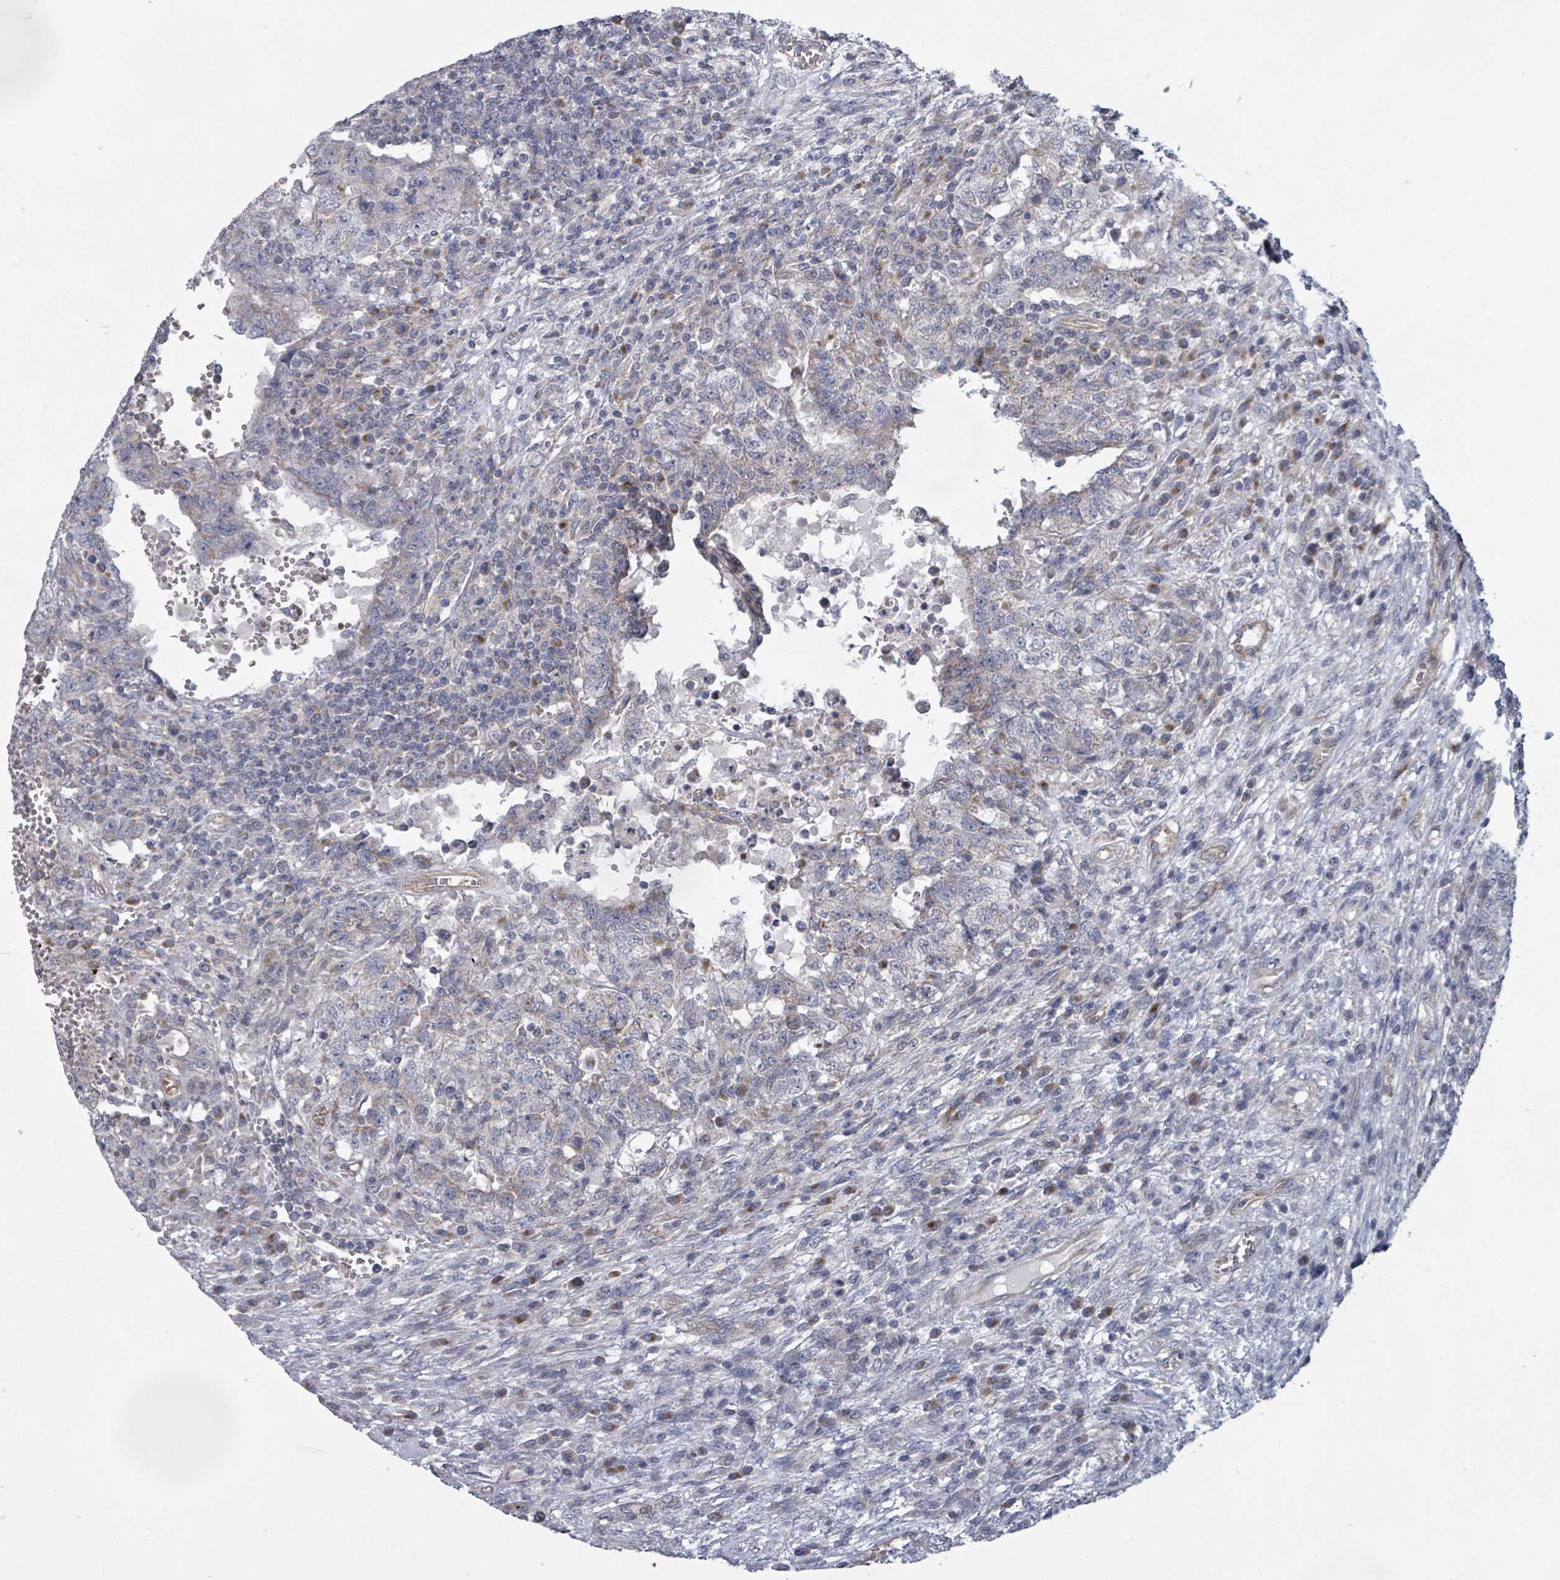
{"staining": {"intensity": "negative", "quantity": "none", "location": "none"}, "tissue": "testis cancer", "cell_type": "Tumor cells", "image_type": "cancer", "snomed": [{"axis": "morphology", "description": "Carcinoma, Embryonal, NOS"}, {"axis": "topography", "description": "Testis"}], "caption": "This image is of testis cancer (embryonal carcinoma) stained with immunohistochemistry (IHC) to label a protein in brown with the nuclei are counter-stained blue. There is no positivity in tumor cells. The staining was performed using DAB to visualize the protein expression in brown, while the nuclei were stained in blue with hematoxylin (Magnification: 20x).", "gene": "FKBP1A", "patient": {"sex": "male", "age": 26}}